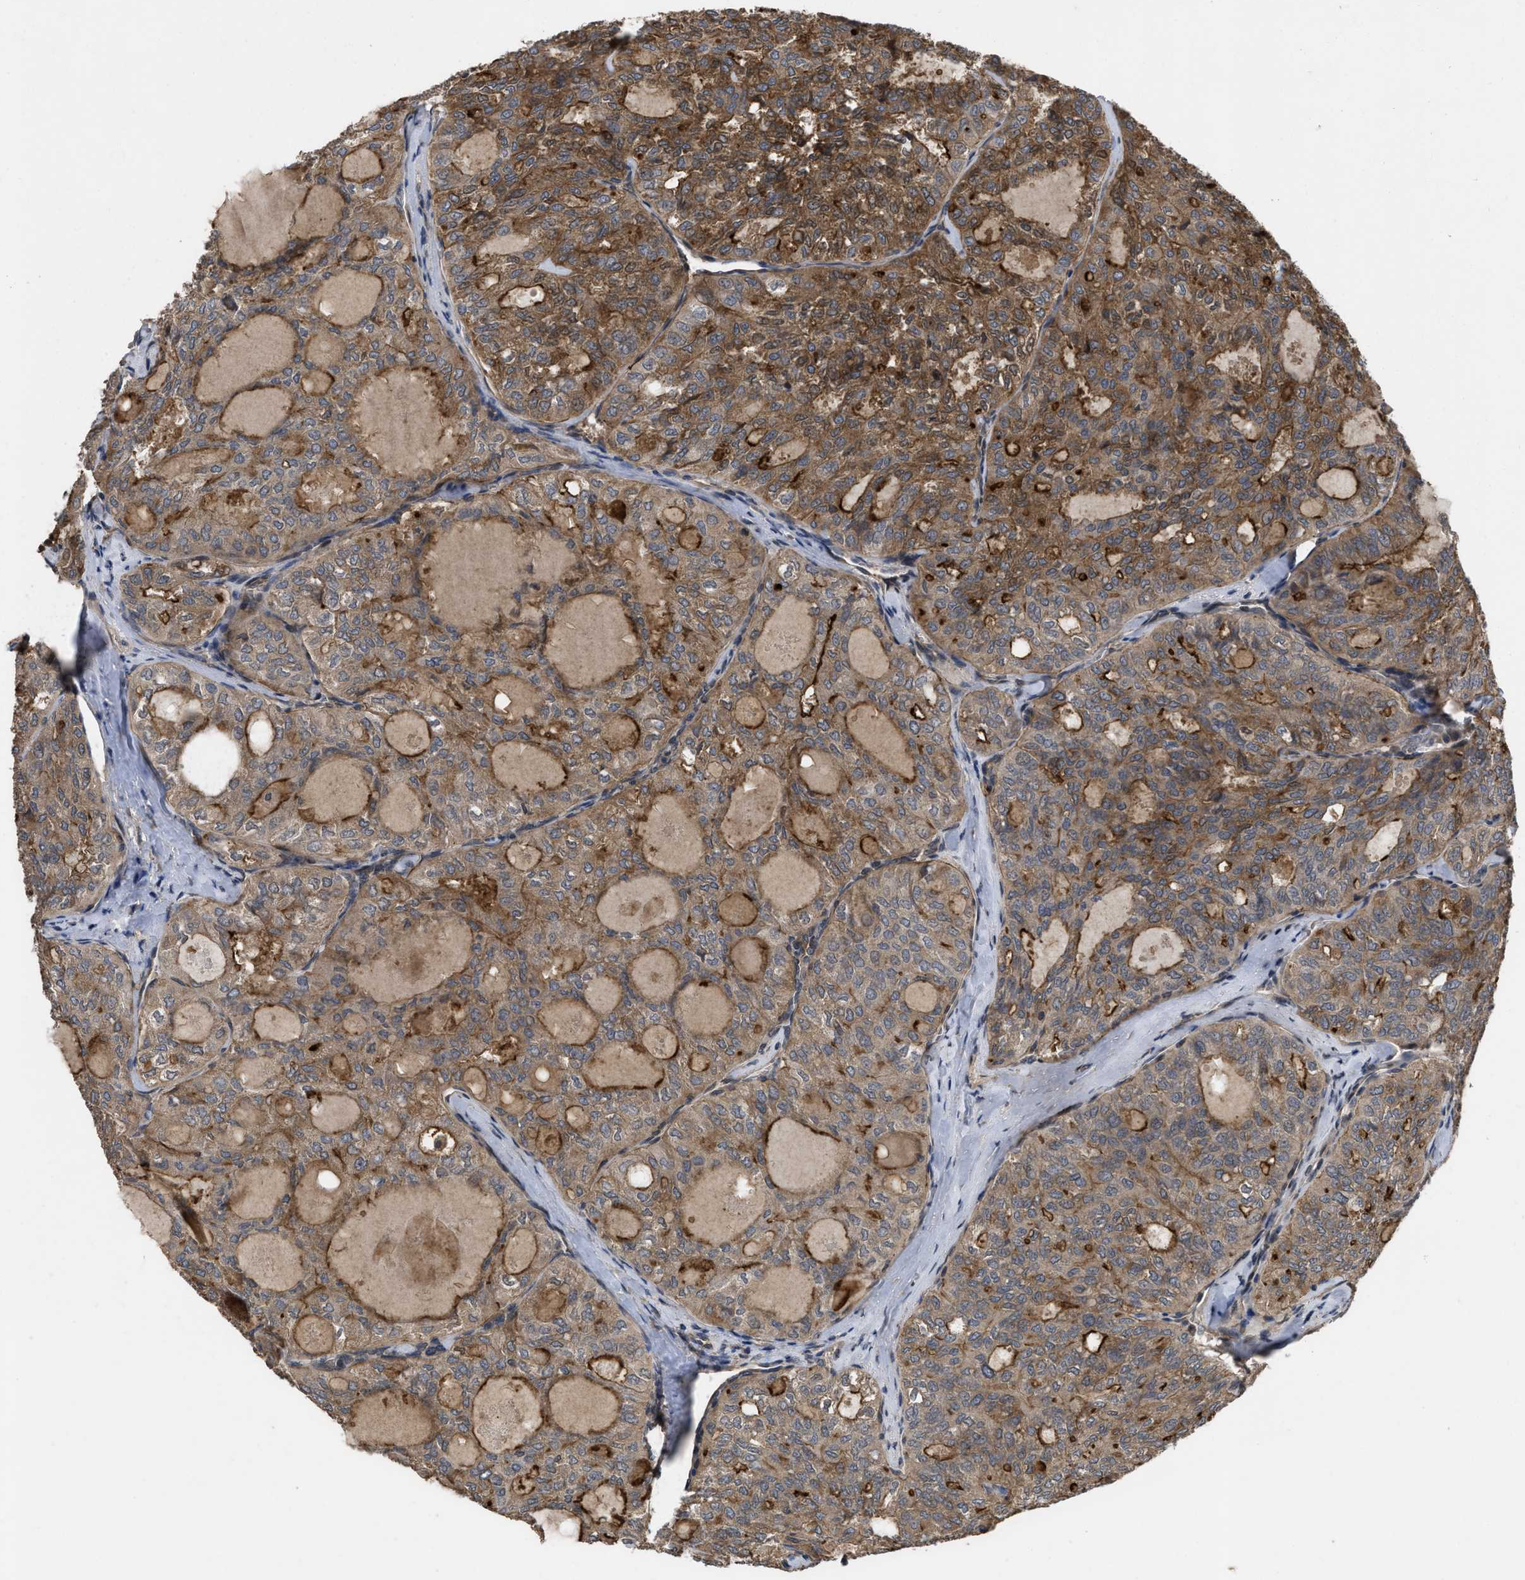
{"staining": {"intensity": "moderate", "quantity": ">75%", "location": "cytoplasmic/membranous"}, "tissue": "thyroid cancer", "cell_type": "Tumor cells", "image_type": "cancer", "snomed": [{"axis": "morphology", "description": "Follicular adenoma carcinoma, NOS"}, {"axis": "topography", "description": "Thyroid gland"}], "caption": "A histopathology image showing moderate cytoplasmic/membranous expression in approximately >75% of tumor cells in thyroid cancer, as visualized by brown immunohistochemical staining.", "gene": "UTRN", "patient": {"sex": "male", "age": 75}}